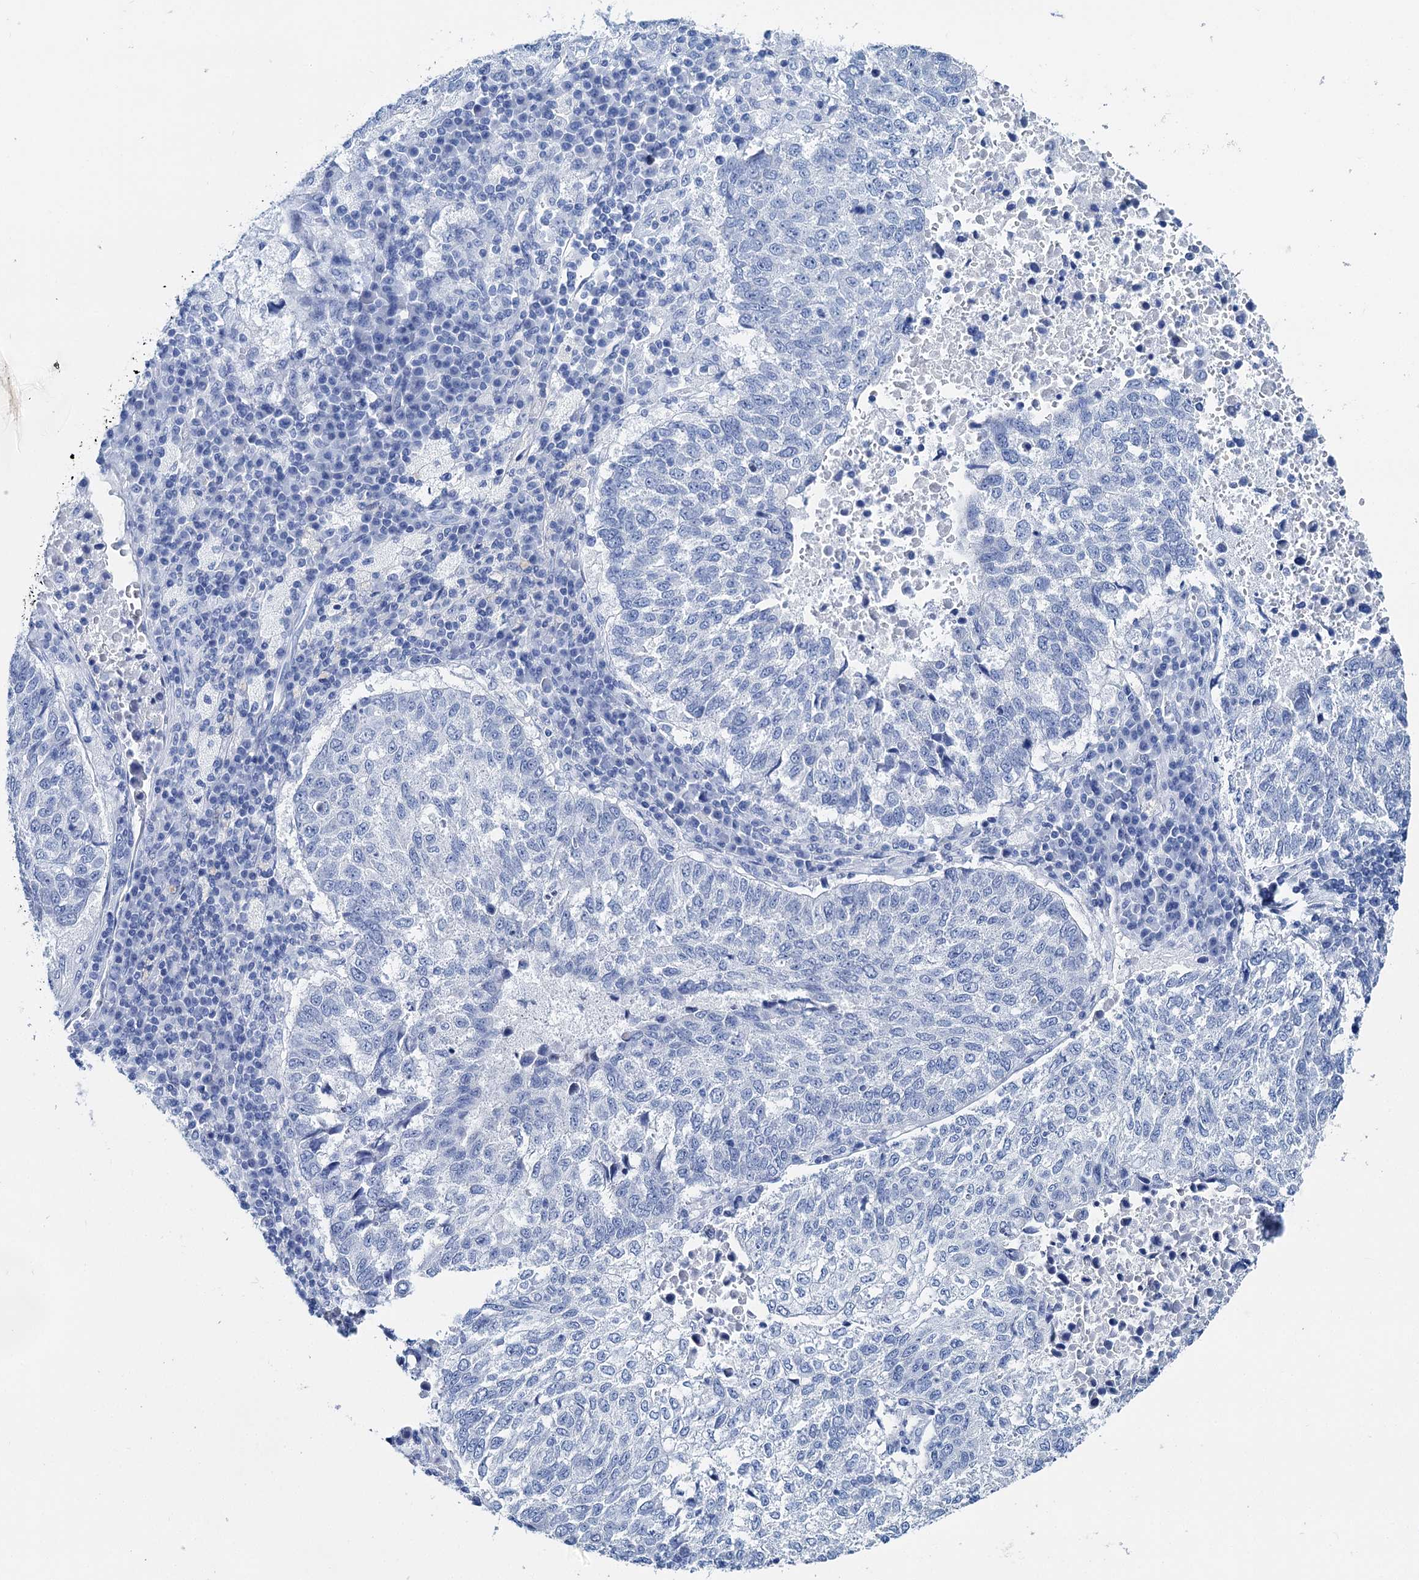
{"staining": {"intensity": "negative", "quantity": "none", "location": "none"}, "tissue": "lung cancer", "cell_type": "Tumor cells", "image_type": "cancer", "snomed": [{"axis": "morphology", "description": "Squamous cell carcinoma, NOS"}, {"axis": "topography", "description": "Lung"}], "caption": "An image of human lung squamous cell carcinoma is negative for staining in tumor cells.", "gene": "BRINP1", "patient": {"sex": "male", "age": 73}}